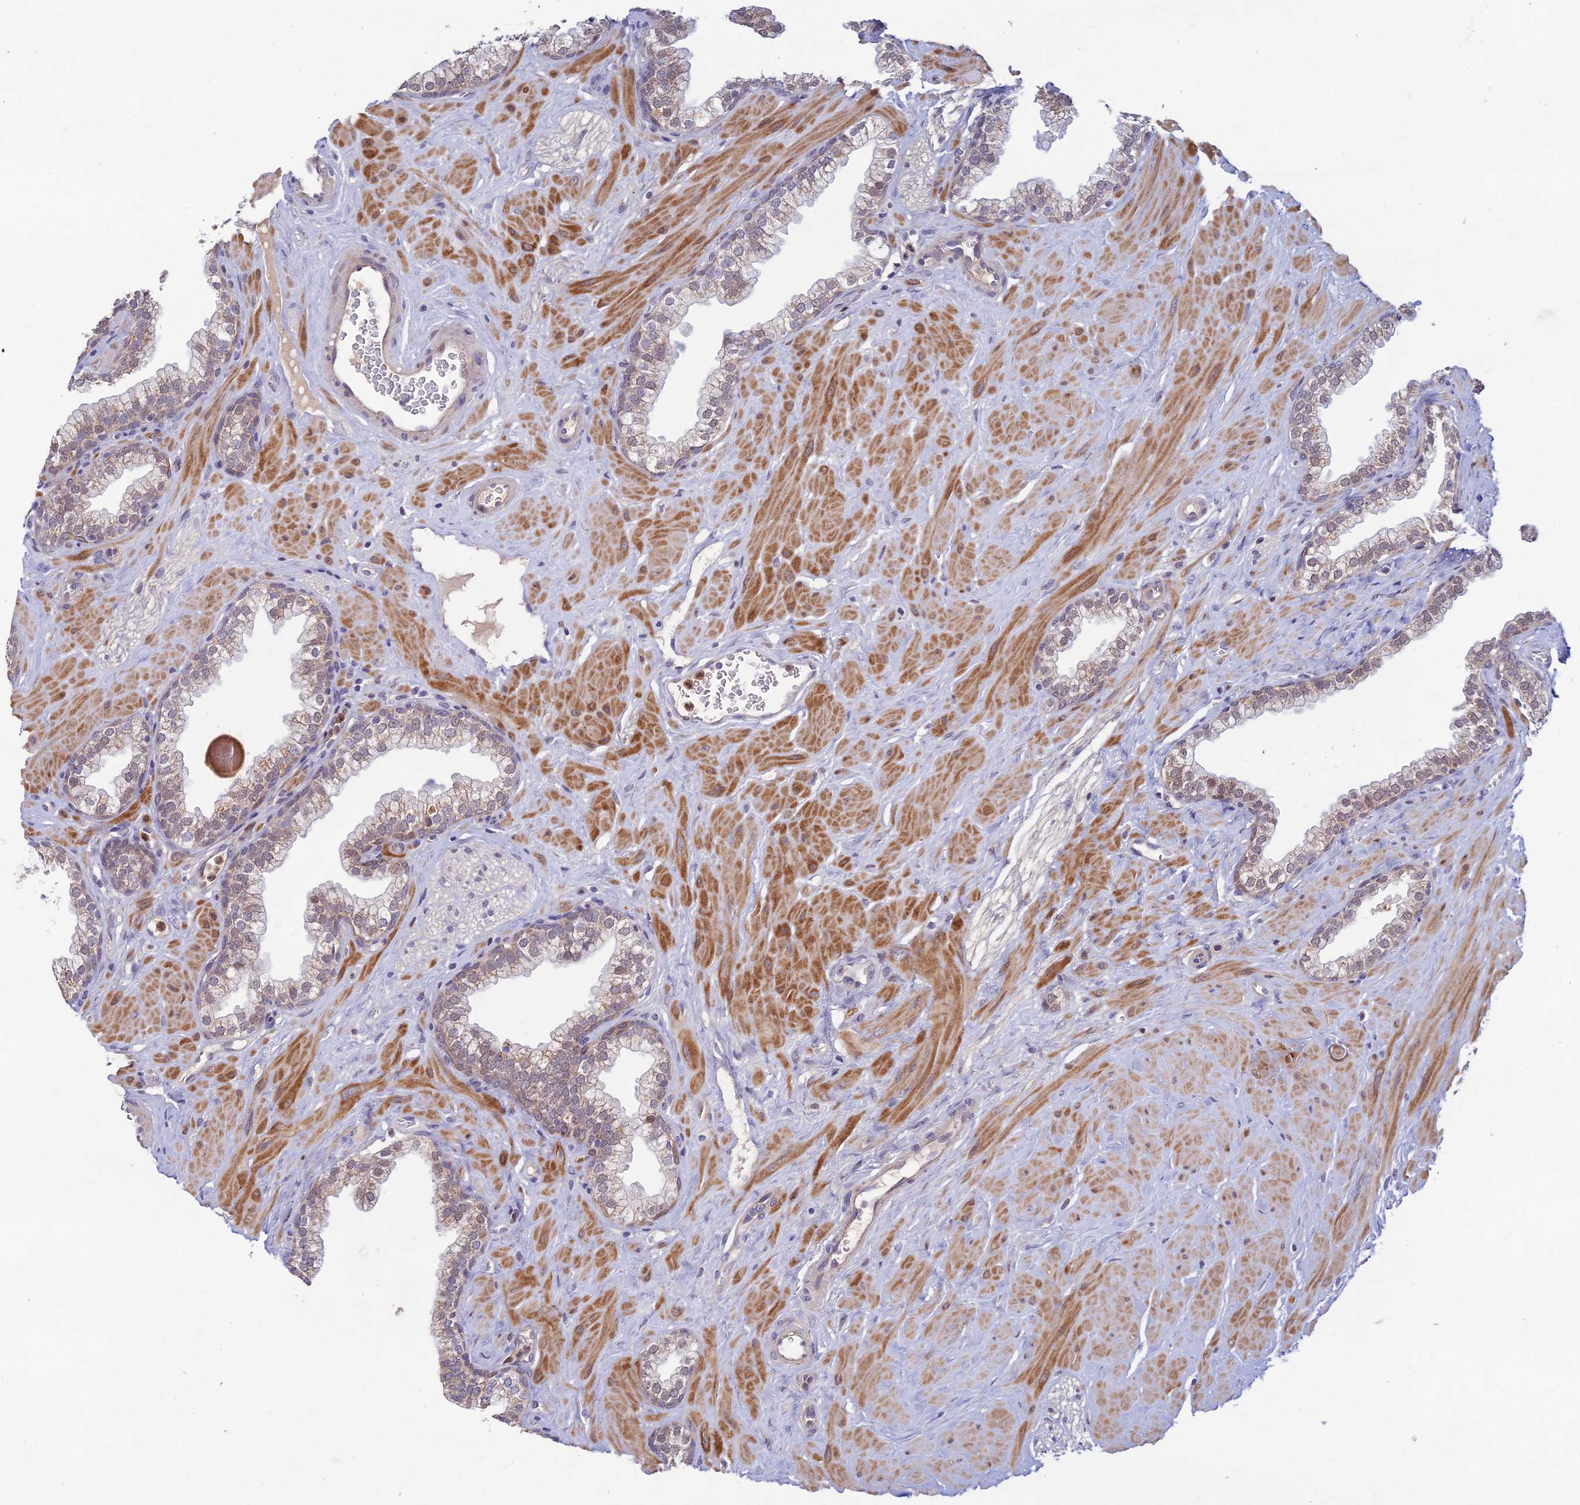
{"staining": {"intensity": "weak", "quantity": "25%-75%", "location": "cytoplasmic/membranous,nuclear"}, "tissue": "prostate", "cell_type": "Glandular cells", "image_type": "normal", "snomed": [{"axis": "morphology", "description": "Normal tissue, NOS"}, {"axis": "morphology", "description": "Urothelial carcinoma, Low grade"}, {"axis": "topography", "description": "Urinary bladder"}, {"axis": "topography", "description": "Prostate"}], "caption": "Immunohistochemistry (IHC) (DAB) staining of normal prostate reveals weak cytoplasmic/membranous,nuclear protein expression in approximately 25%-75% of glandular cells.", "gene": "FASTKD5", "patient": {"sex": "male", "age": 60}}